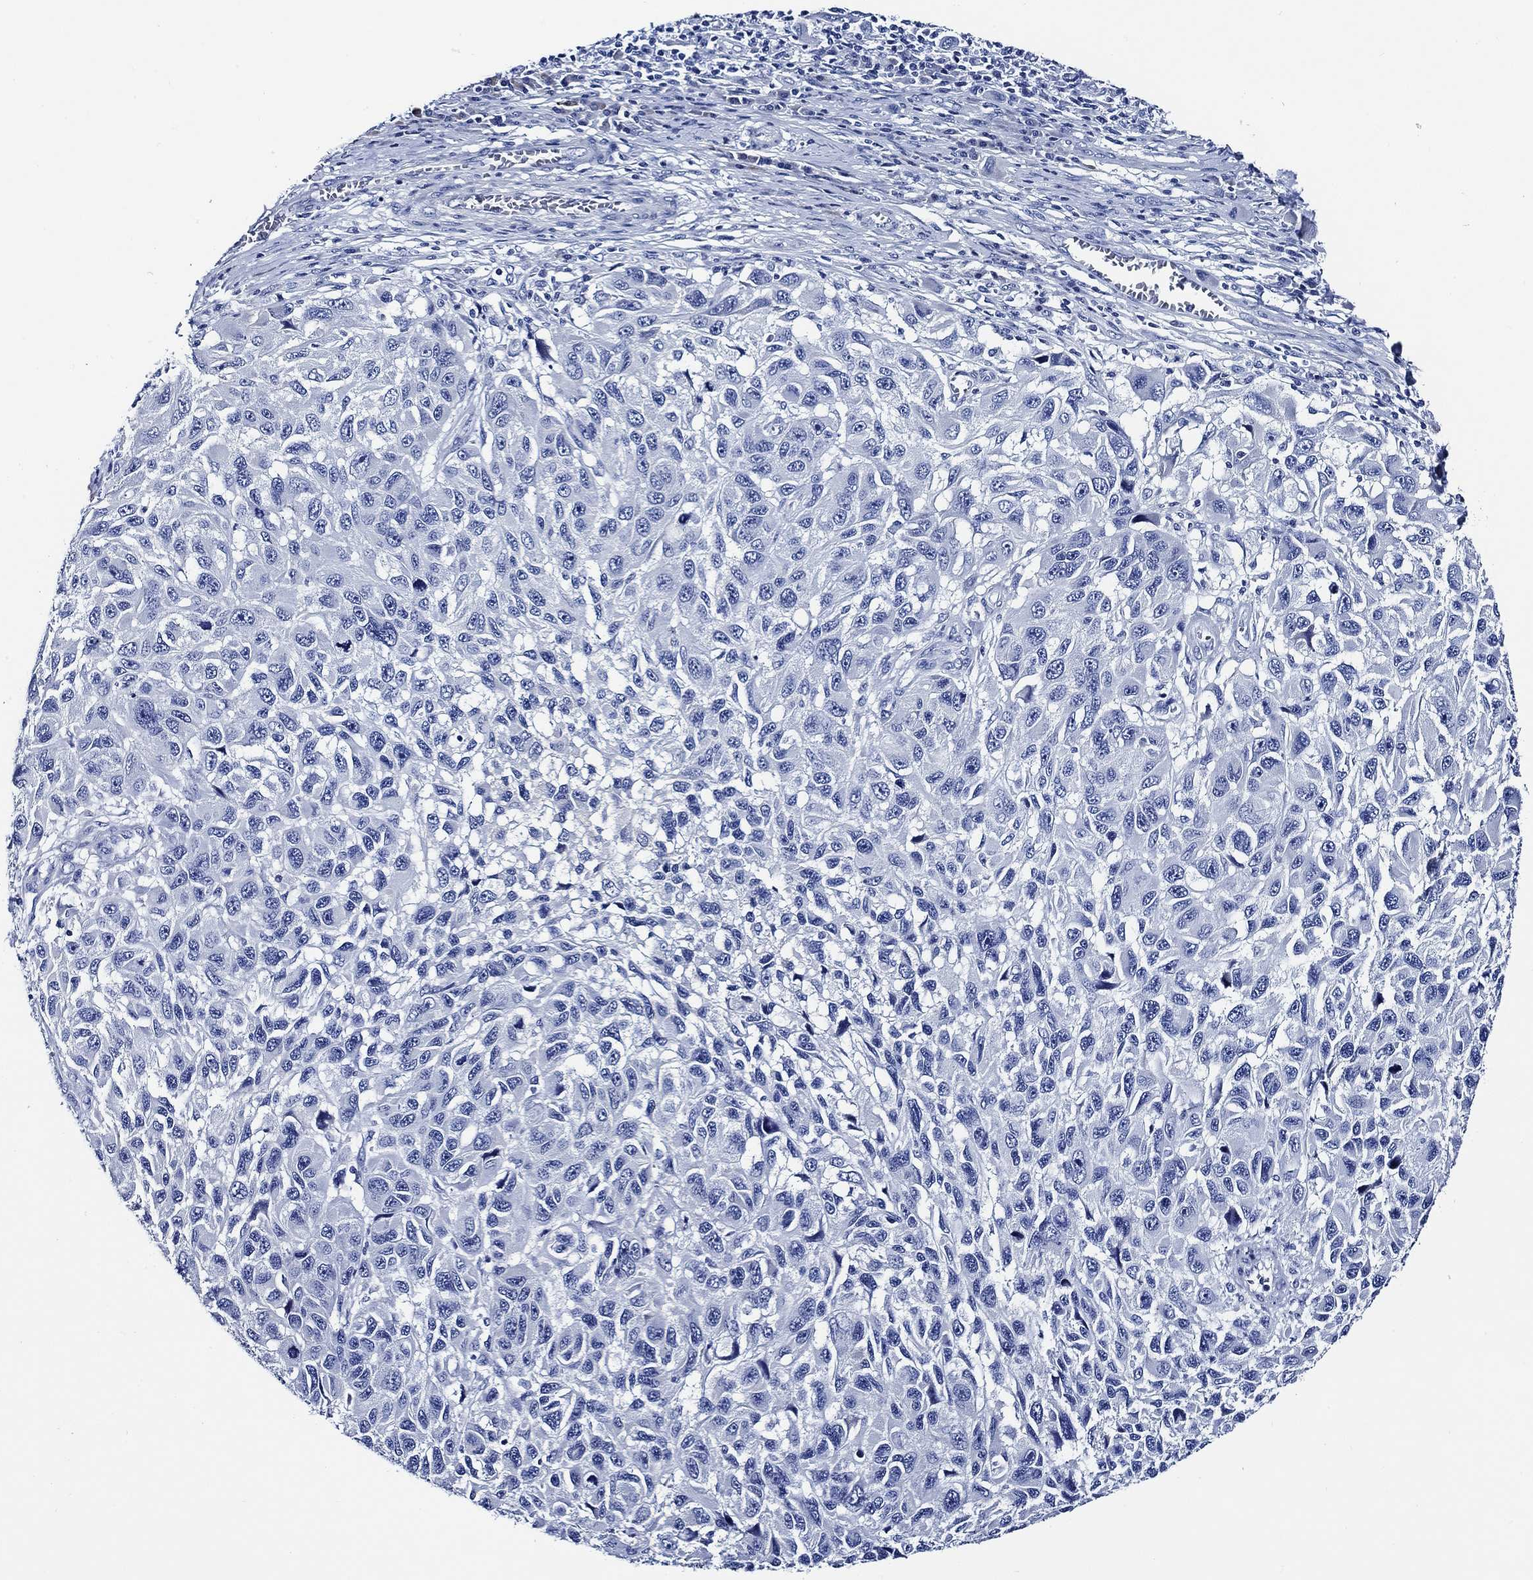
{"staining": {"intensity": "negative", "quantity": "none", "location": "none"}, "tissue": "melanoma", "cell_type": "Tumor cells", "image_type": "cancer", "snomed": [{"axis": "morphology", "description": "Malignant melanoma, NOS"}, {"axis": "topography", "description": "Skin"}], "caption": "Tumor cells show no significant staining in malignant melanoma.", "gene": "WDR62", "patient": {"sex": "male", "age": 53}}